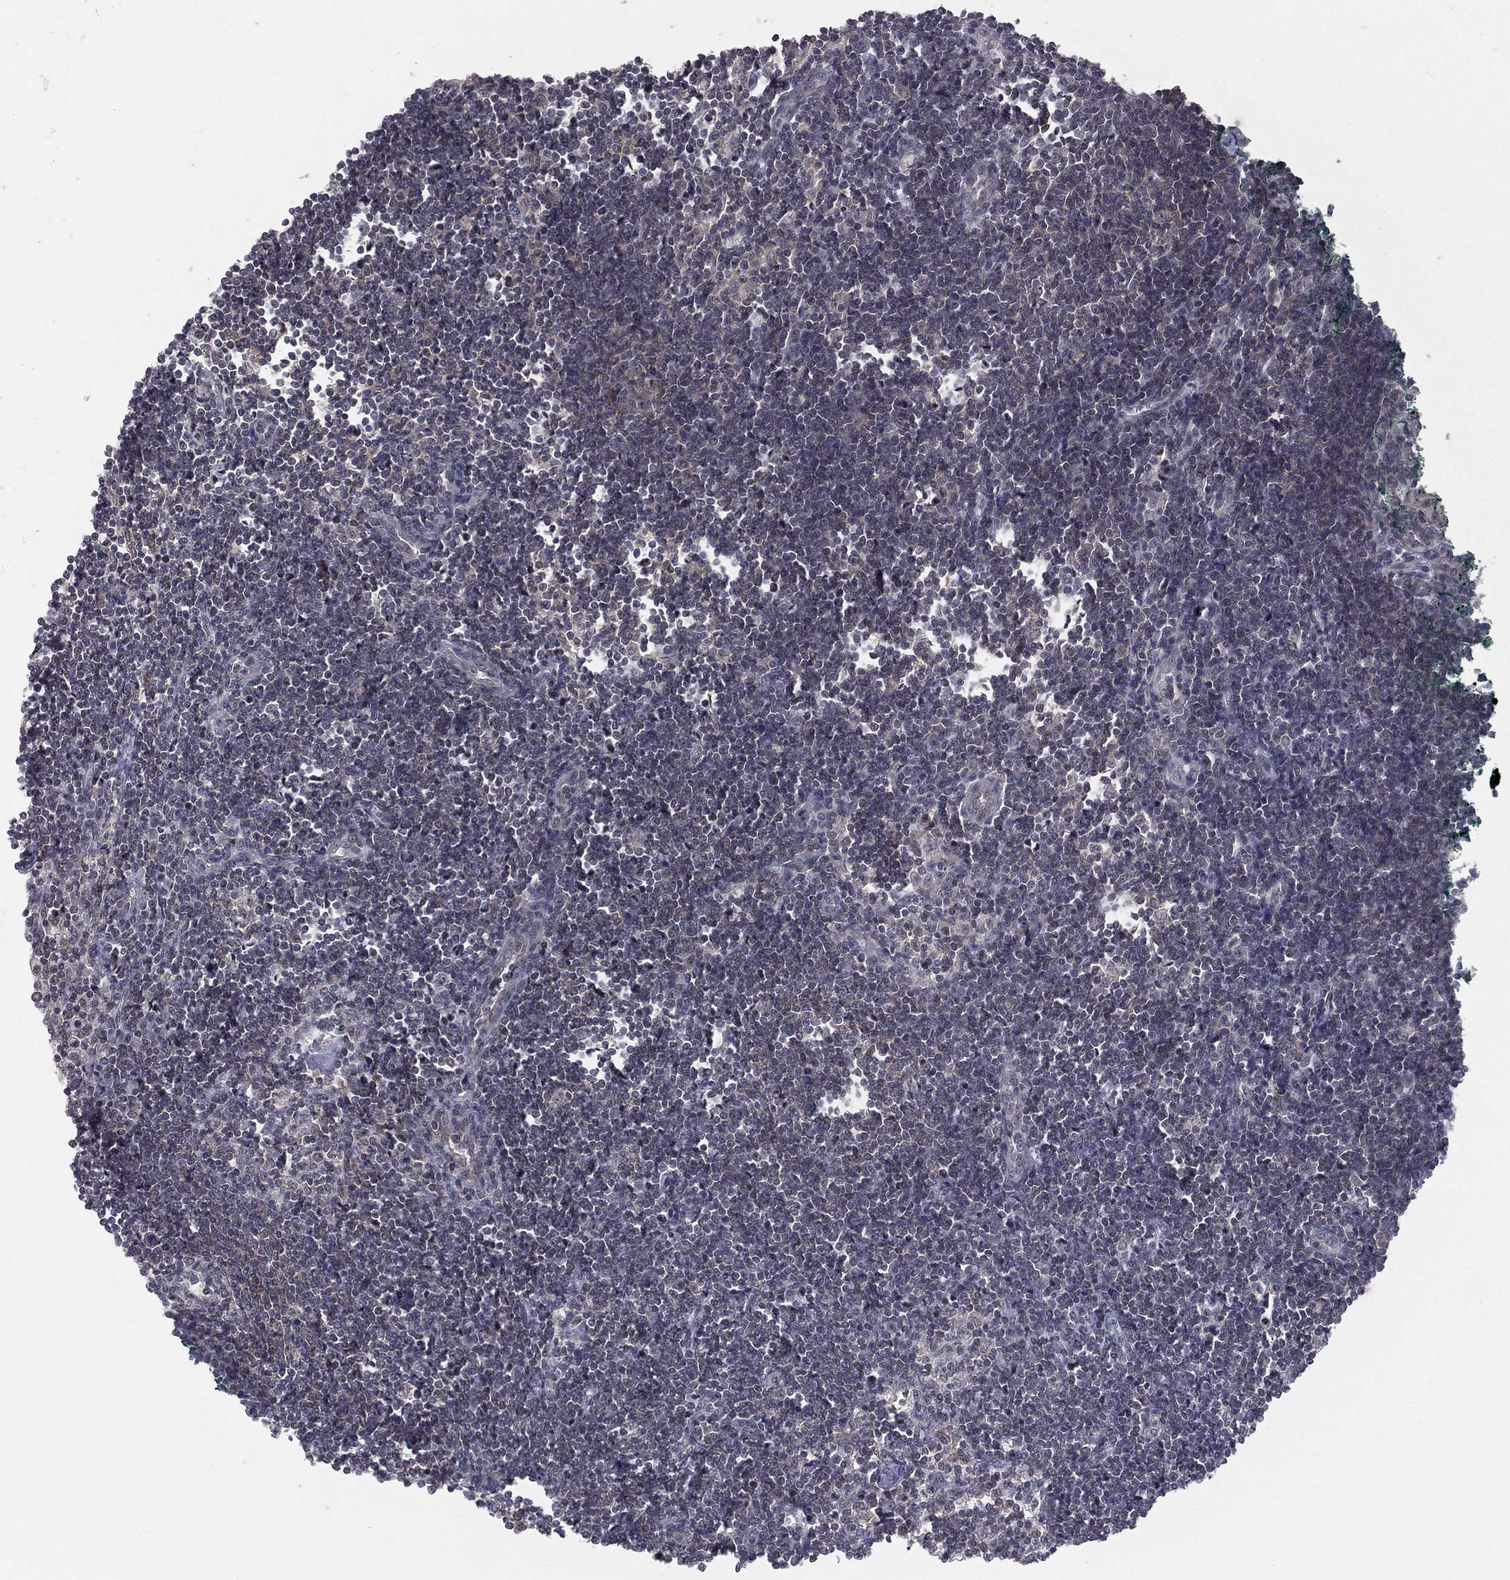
{"staining": {"intensity": "negative", "quantity": "none", "location": "none"}, "tissue": "lymph node", "cell_type": "Germinal center cells", "image_type": "normal", "snomed": [{"axis": "morphology", "description": "Normal tissue, NOS"}, {"axis": "morphology", "description": "Adenocarcinoma, NOS"}, {"axis": "topography", "description": "Lymph node"}, {"axis": "topography", "description": "Pancreas"}], "caption": "Human lymph node stained for a protein using immunohistochemistry exhibits no positivity in germinal center cells.", "gene": "MORC2", "patient": {"sex": "female", "age": 58}}